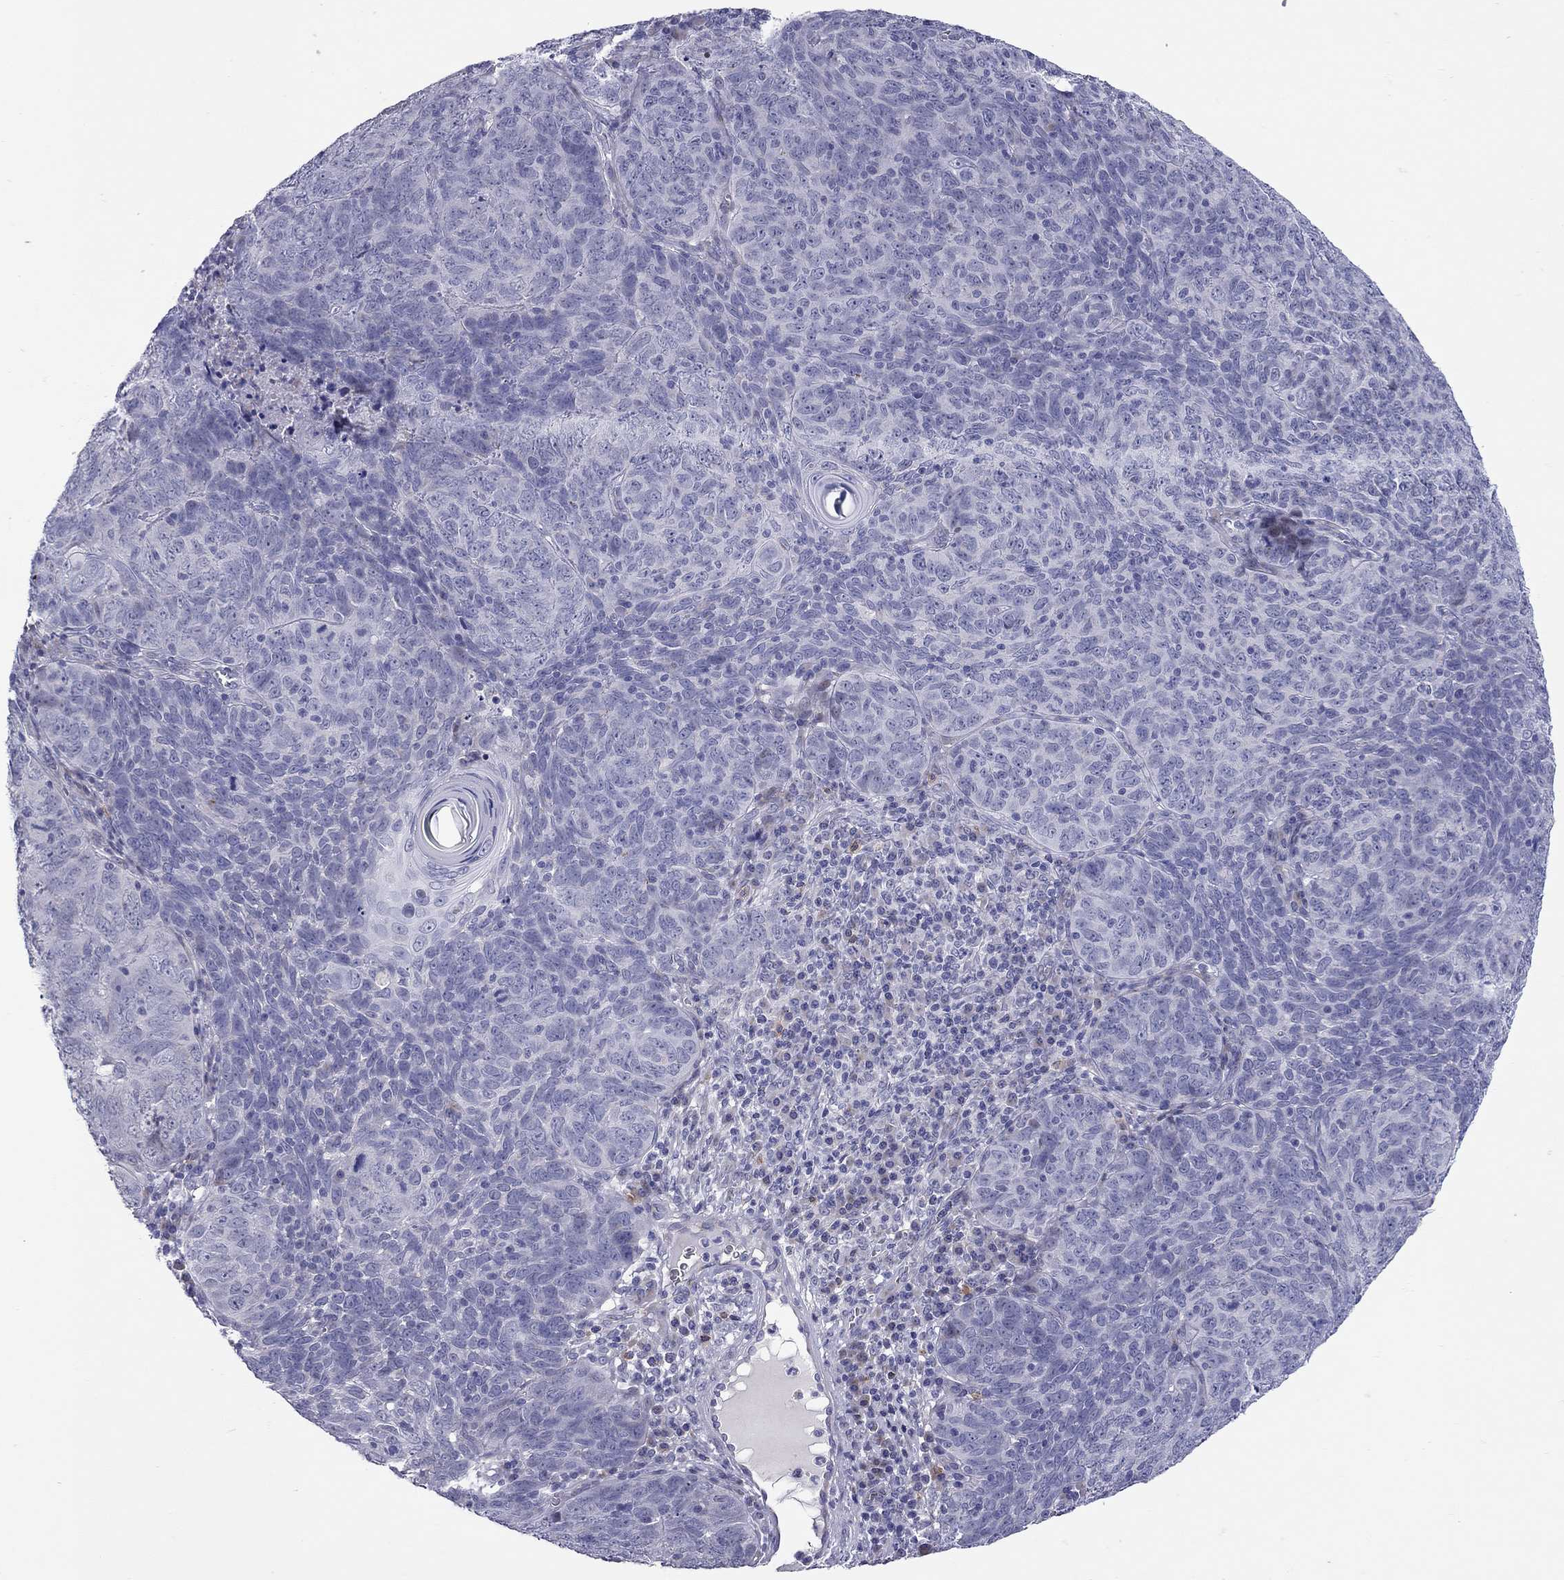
{"staining": {"intensity": "negative", "quantity": "none", "location": "none"}, "tissue": "skin cancer", "cell_type": "Tumor cells", "image_type": "cancer", "snomed": [{"axis": "morphology", "description": "Squamous cell carcinoma, NOS"}, {"axis": "topography", "description": "Skin"}, {"axis": "topography", "description": "Anal"}], "caption": "Immunohistochemical staining of human skin cancer displays no significant positivity in tumor cells. (DAB (3,3'-diaminobenzidine) IHC visualized using brightfield microscopy, high magnification).", "gene": "C8orf88", "patient": {"sex": "female", "age": 51}}